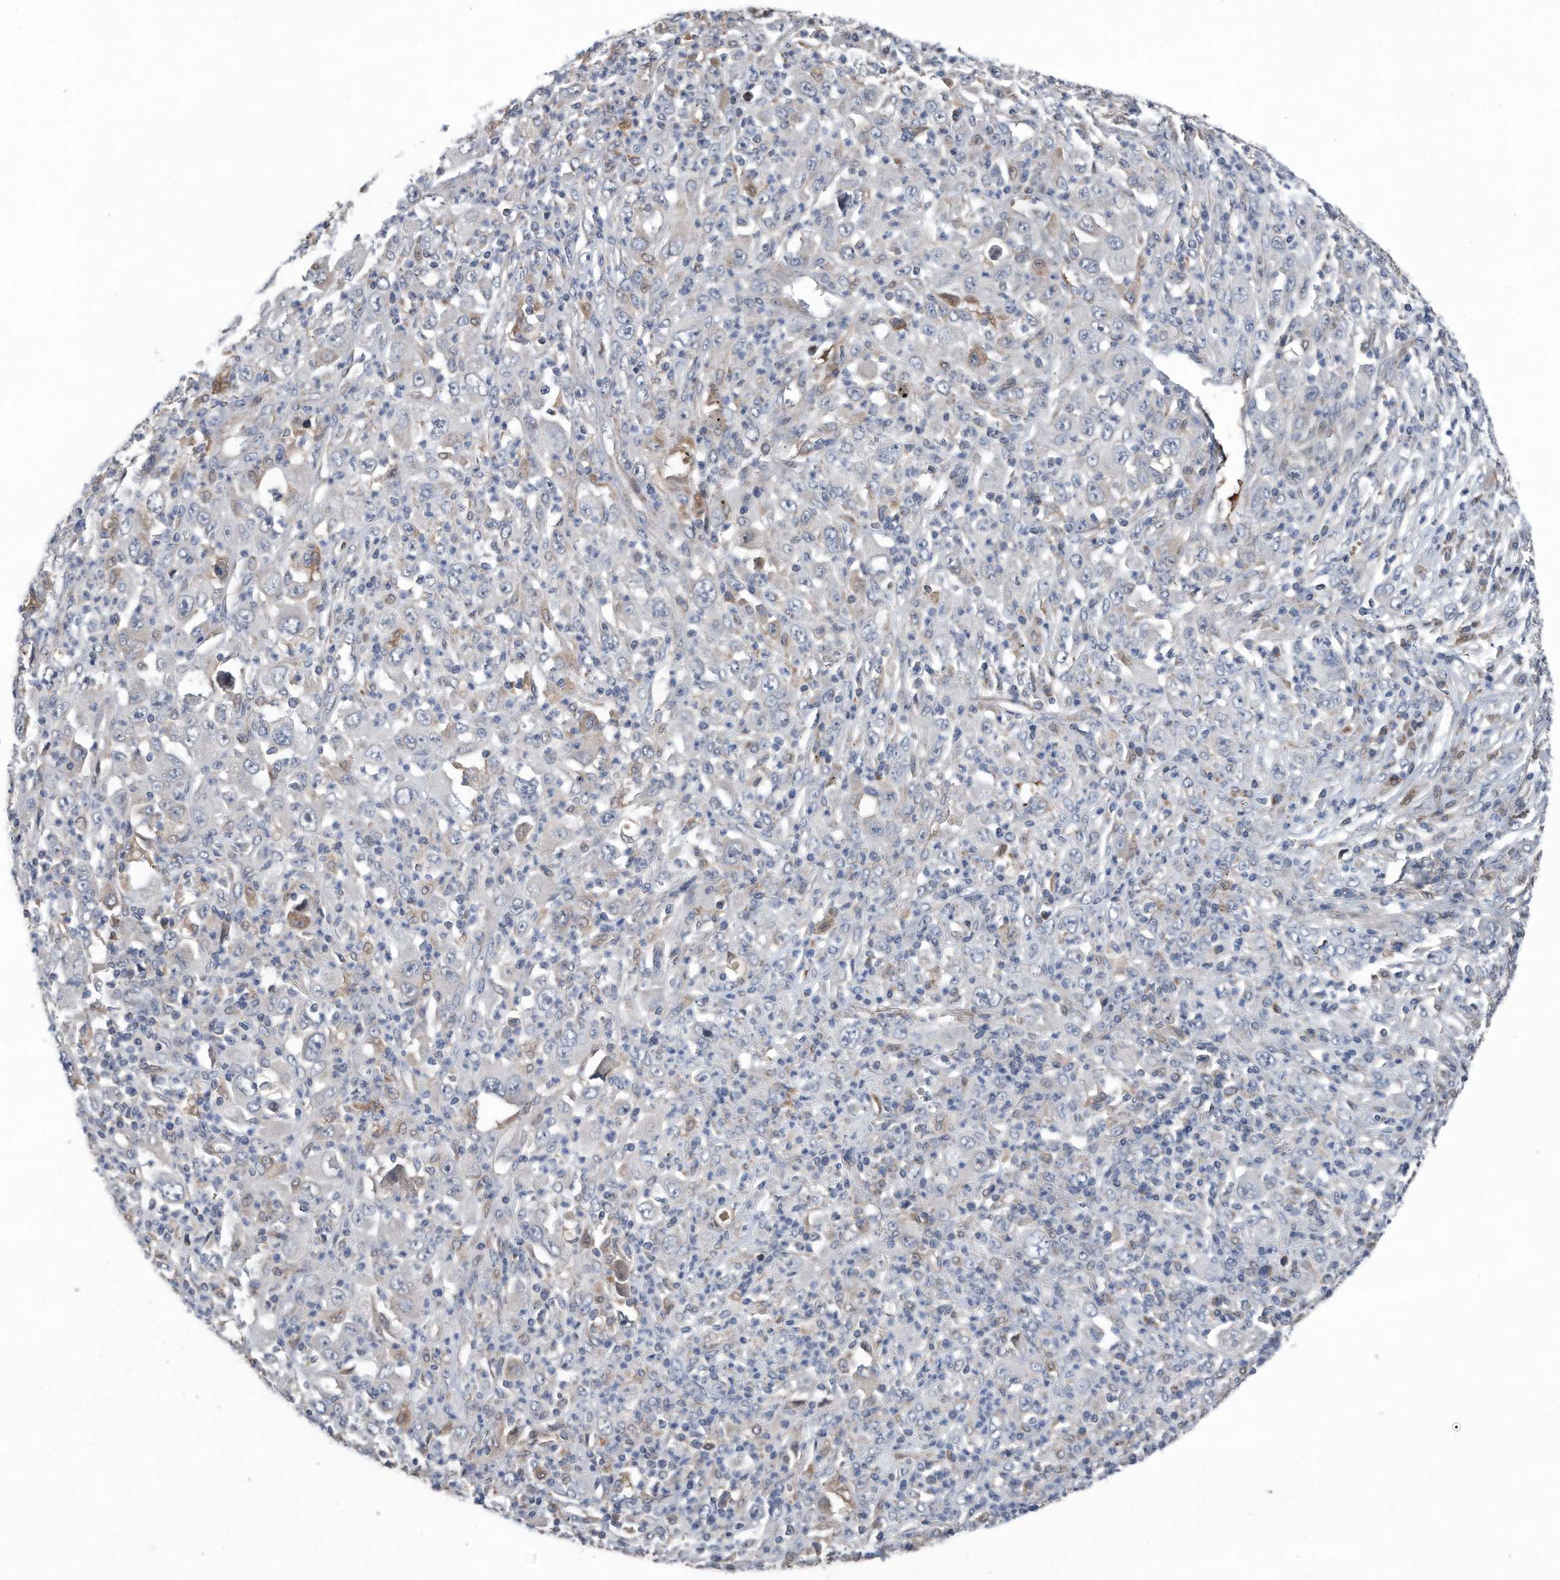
{"staining": {"intensity": "weak", "quantity": "<25%", "location": "cytoplasmic/membranous"}, "tissue": "melanoma", "cell_type": "Tumor cells", "image_type": "cancer", "snomed": [{"axis": "morphology", "description": "Malignant melanoma, Metastatic site"}, {"axis": "topography", "description": "Skin"}], "caption": "Photomicrograph shows no significant protein positivity in tumor cells of melanoma.", "gene": "DST", "patient": {"sex": "female", "age": 56}}